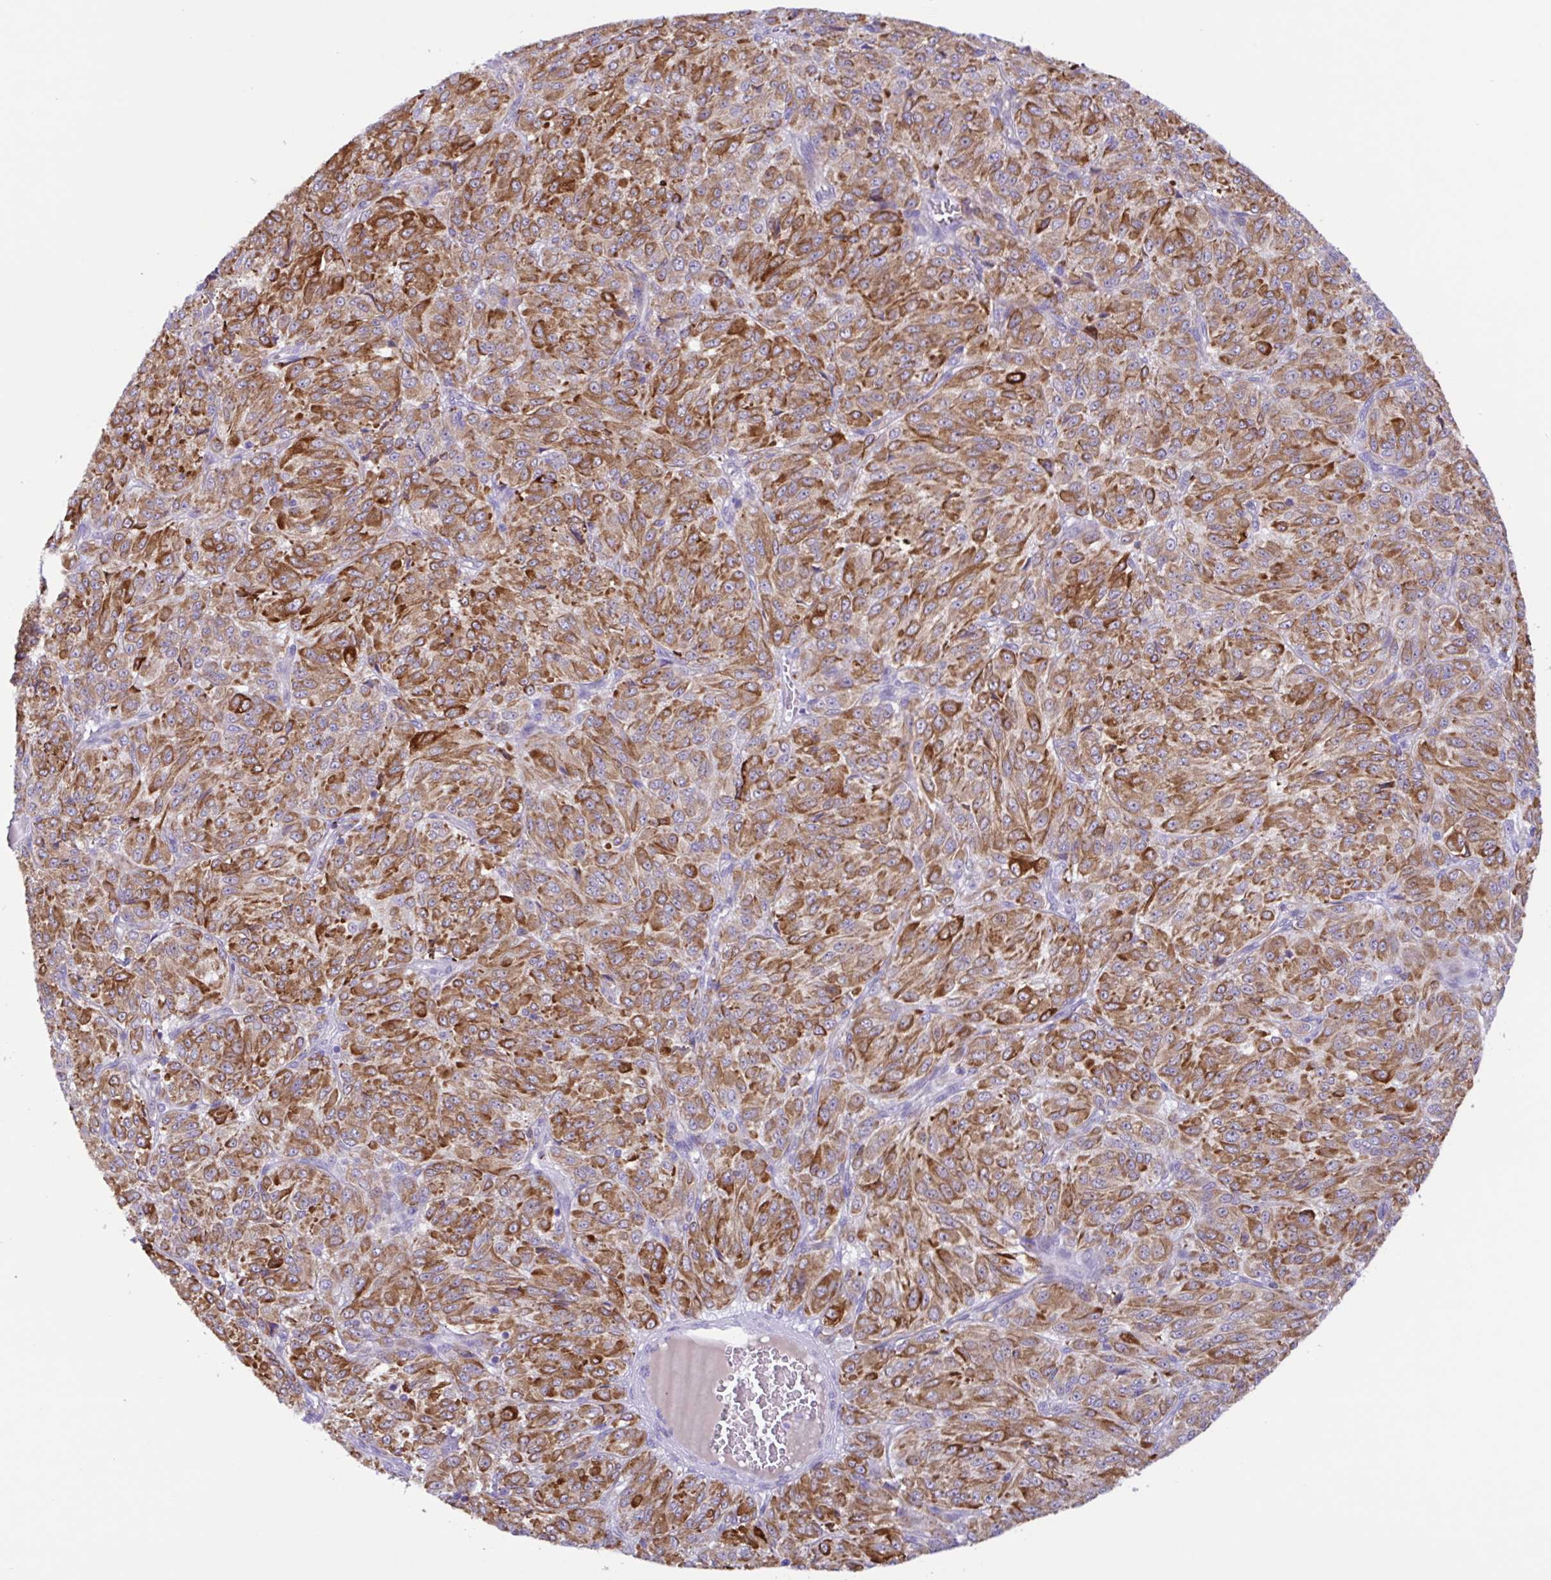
{"staining": {"intensity": "moderate", "quantity": ">75%", "location": "cytoplasmic/membranous"}, "tissue": "melanoma", "cell_type": "Tumor cells", "image_type": "cancer", "snomed": [{"axis": "morphology", "description": "Malignant melanoma, Metastatic site"}, {"axis": "topography", "description": "Brain"}], "caption": "Malignant melanoma (metastatic site) was stained to show a protein in brown. There is medium levels of moderate cytoplasmic/membranous expression in approximately >75% of tumor cells.", "gene": "SREBF1", "patient": {"sex": "female", "age": 56}}